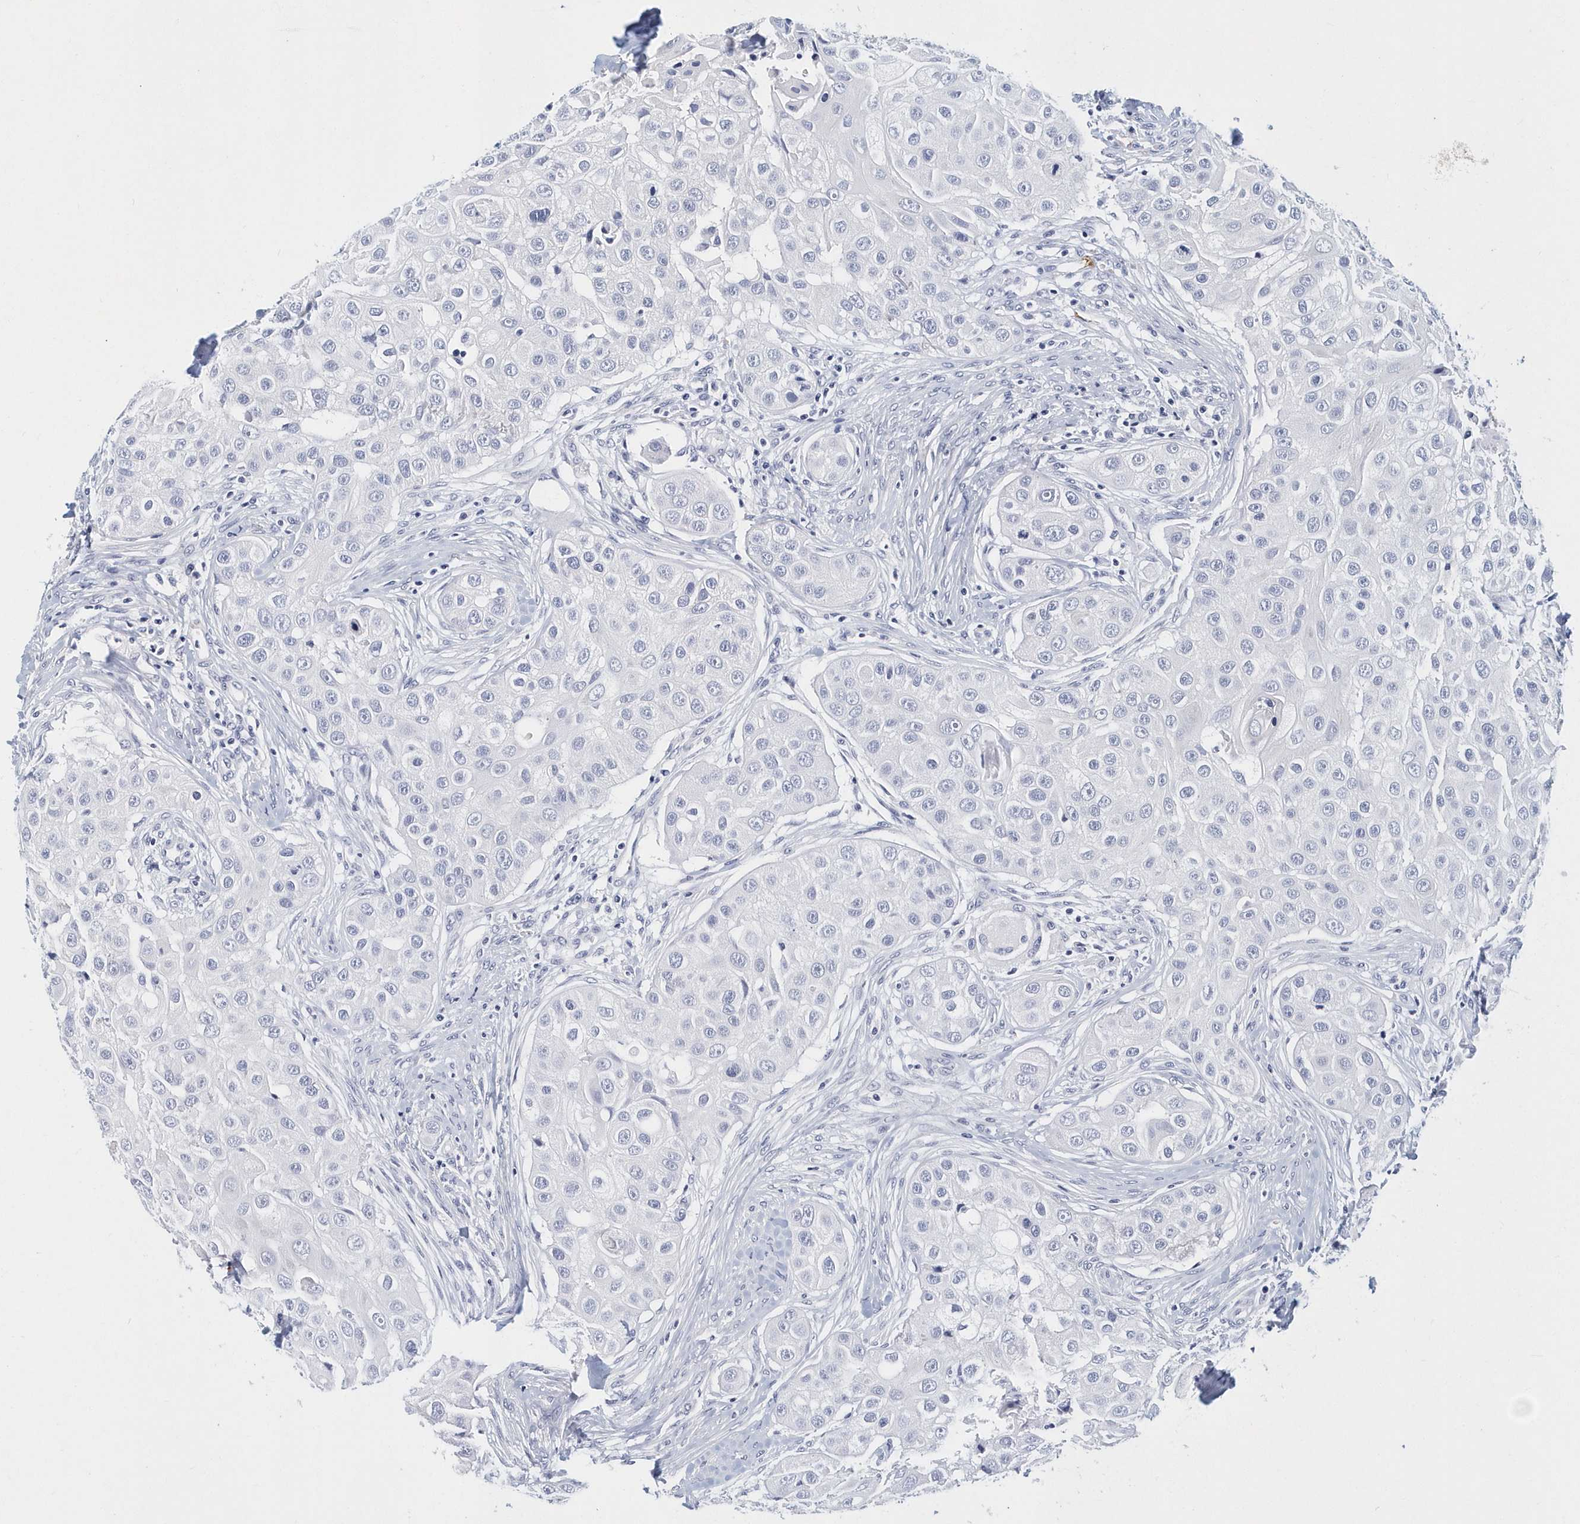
{"staining": {"intensity": "negative", "quantity": "none", "location": "none"}, "tissue": "head and neck cancer", "cell_type": "Tumor cells", "image_type": "cancer", "snomed": [{"axis": "morphology", "description": "Normal tissue, NOS"}, {"axis": "morphology", "description": "Squamous cell carcinoma, NOS"}, {"axis": "topography", "description": "Skeletal muscle"}, {"axis": "topography", "description": "Head-Neck"}], "caption": "Tumor cells show no significant protein positivity in head and neck cancer.", "gene": "ITGA2B", "patient": {"sex": "male", "age": 51}}